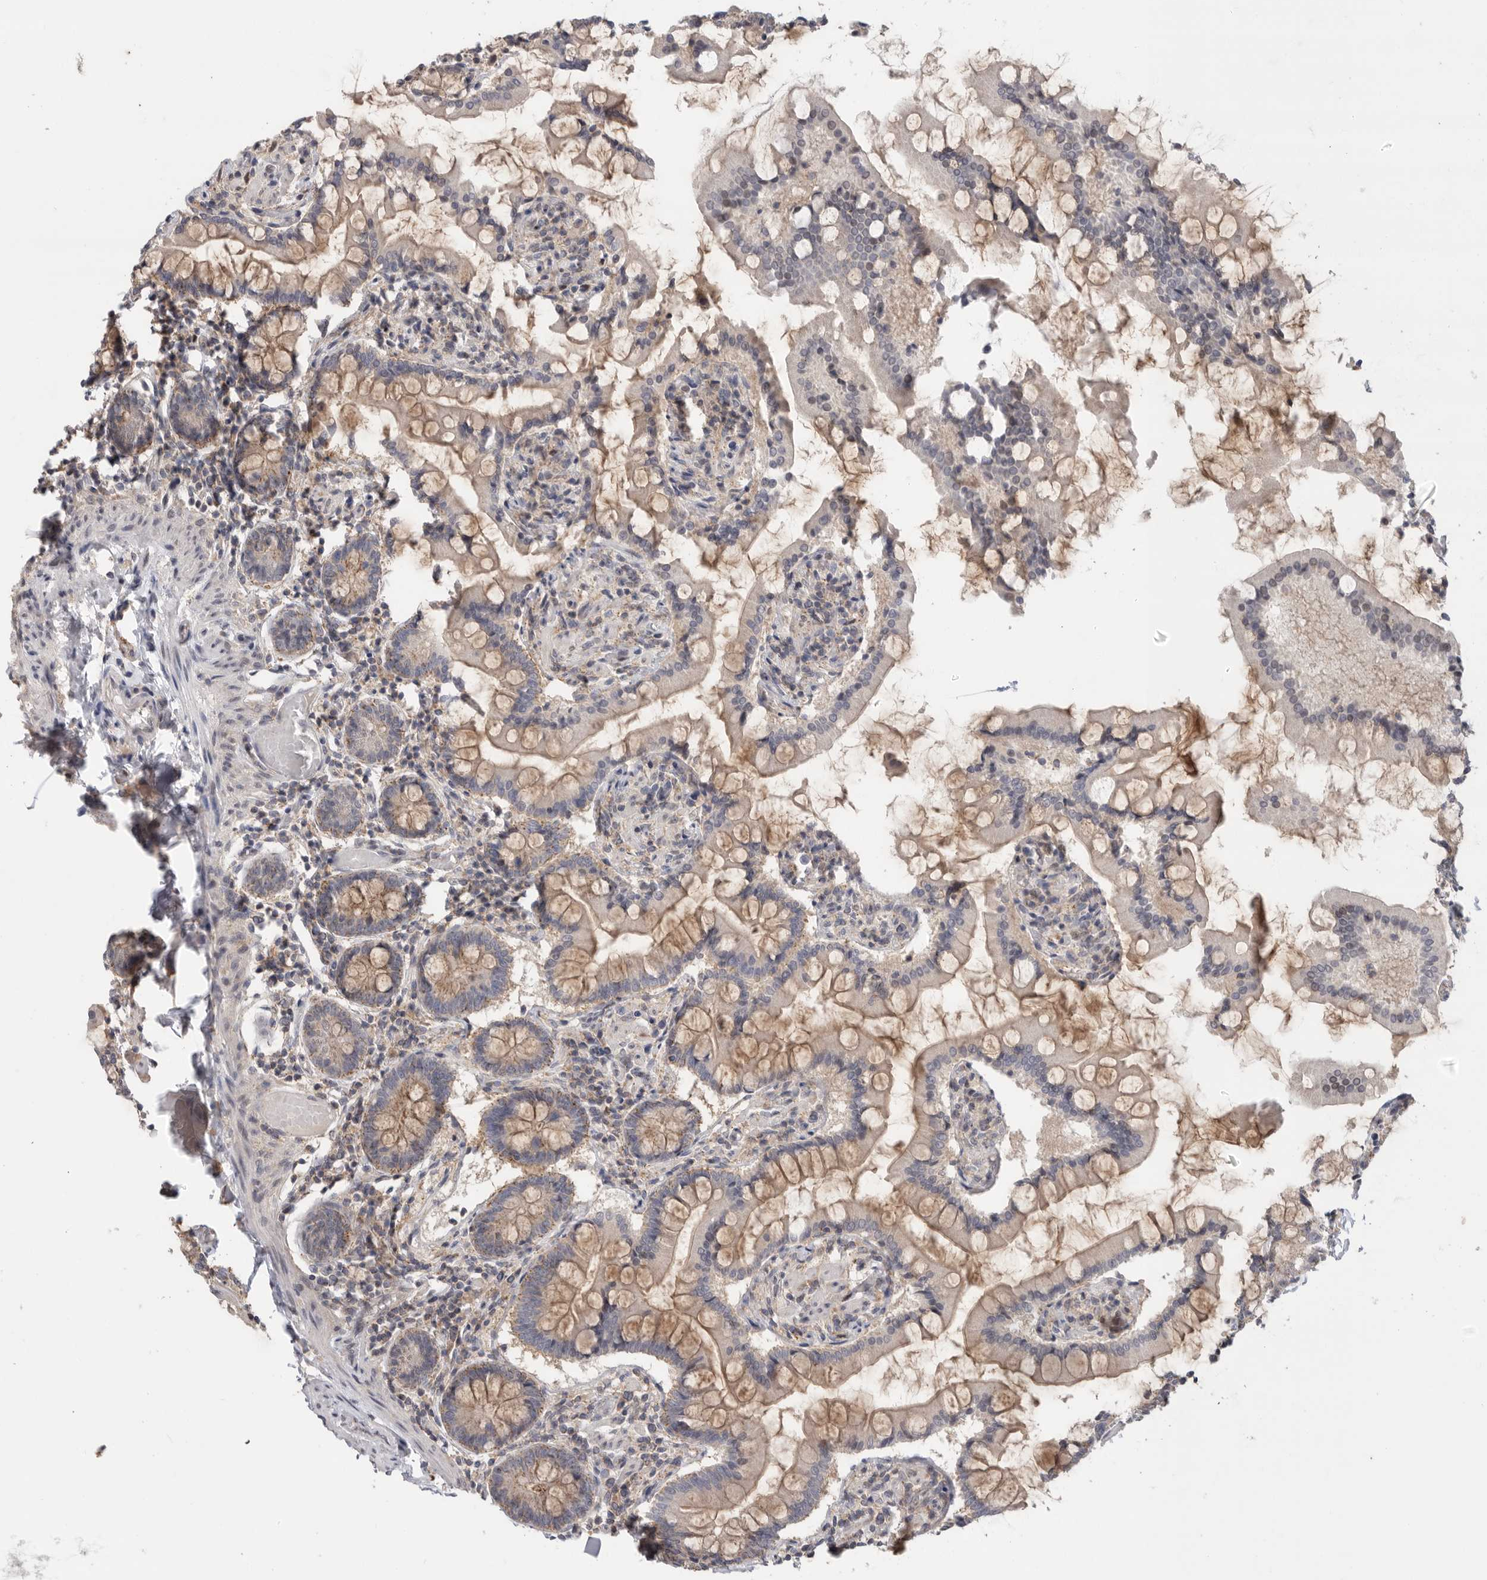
{"staining": {"intensity": "moderate", "quantity": "25%-75%", "location": "cytoplasmic/membranous"}, "tissue": "small intestine", "cell_type": "Glandular cells", "image_type": "normal", "snomed": [{"axis": "morphology", "description": "Normal tissue, NOS"}, {"axis": "topography", "description": "Small intestine"}], "caption": "DAB immunohistochemical staining of unremarkable human small intestine shows moderate cytoplasmic/membranous protein expression in about 25%-75% of glandular cells.", "gene": "KLK5", "patient": {"sex": "male", "age": 41}}